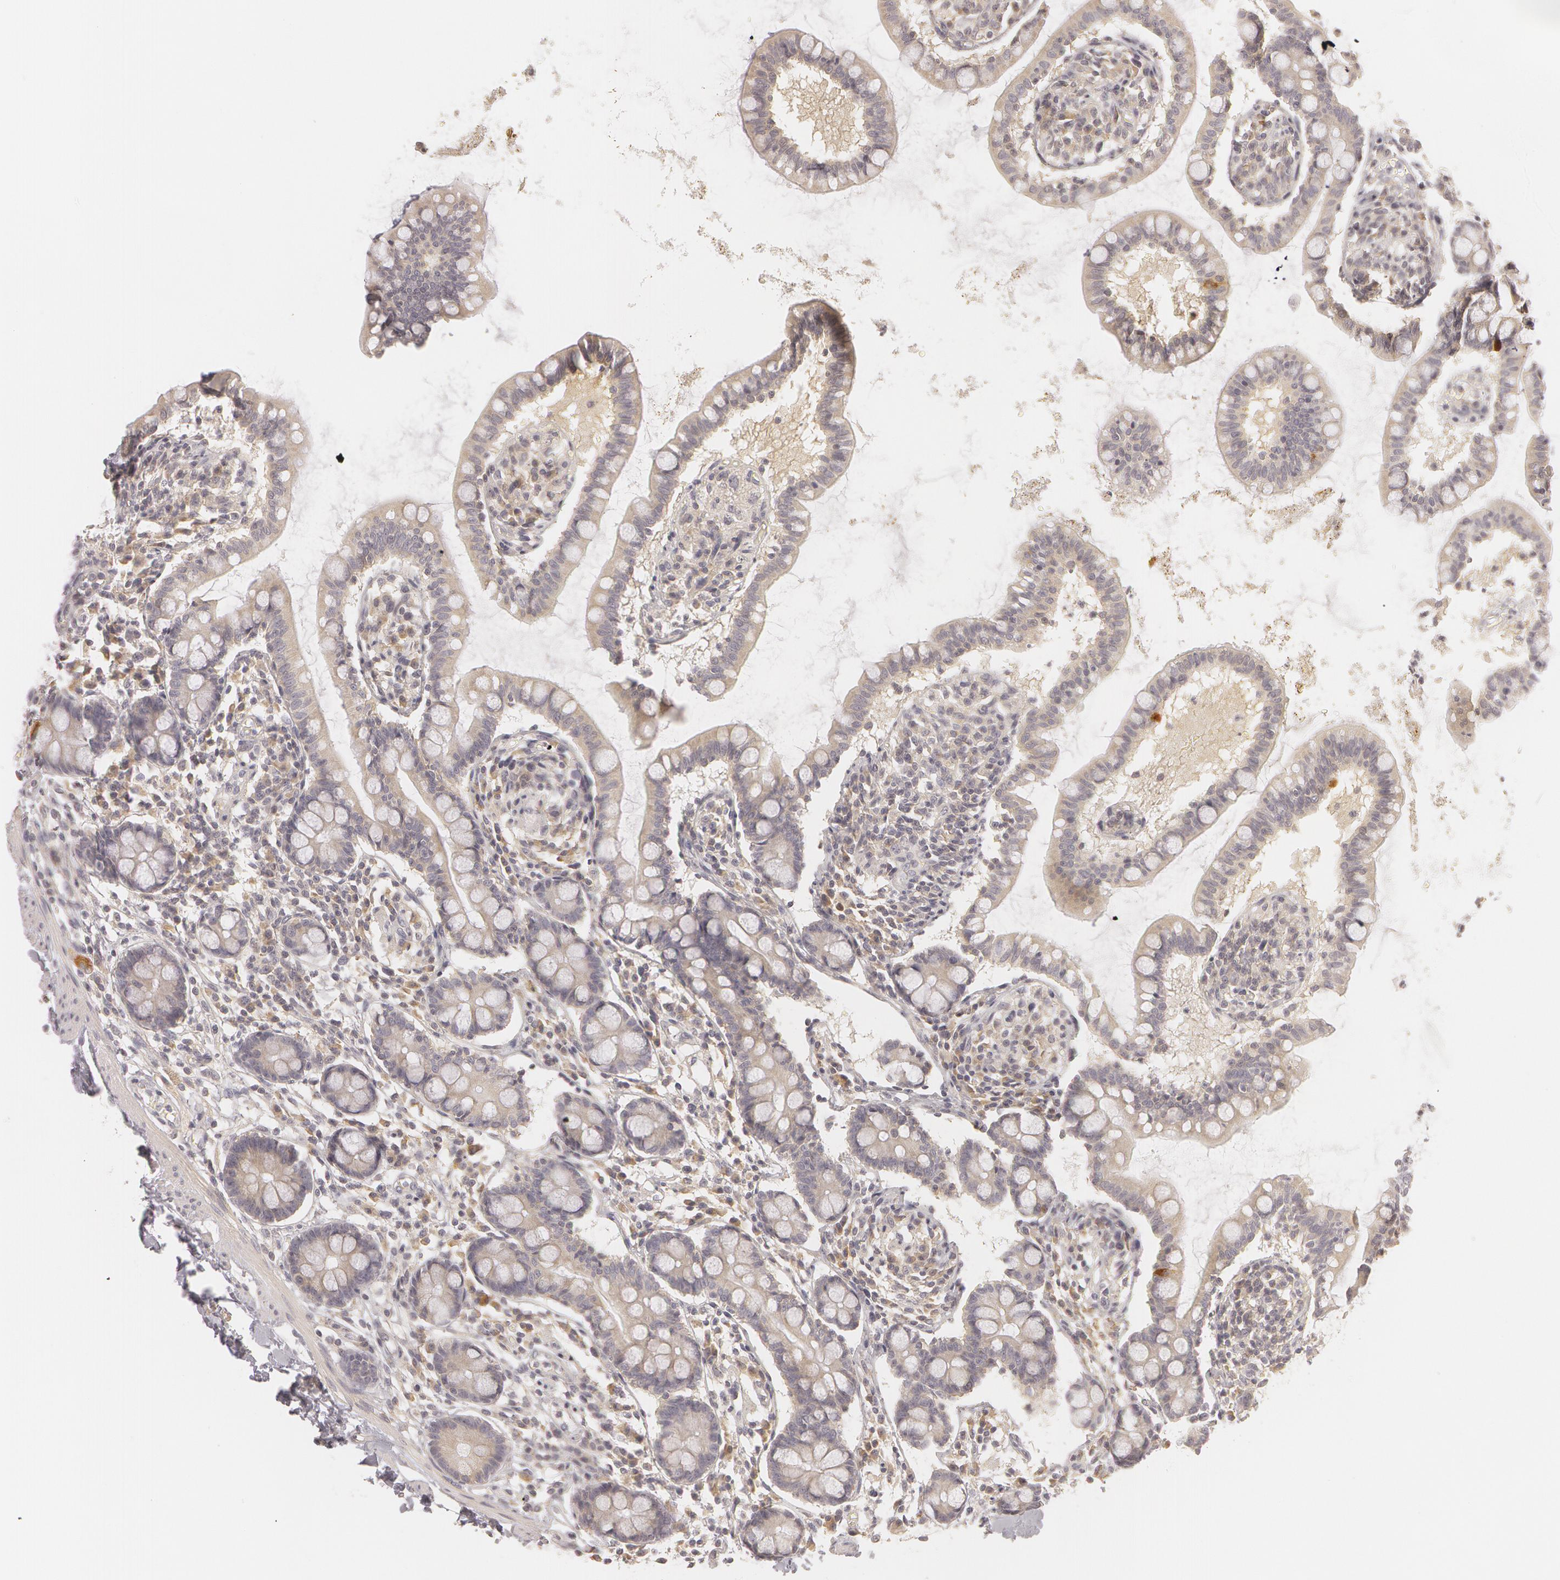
{"staining": {"intensity": "weak", "quantity": "25%-75%", "location": "cytoplasmic/membranous"}, "tissue": "small intestine", "cell_type": "Glandular cells", "image_type": "normal", "snomed": [{"axis": "morphology", "description": "Normal tissue, NOS"}, {"axis": "topography", "description": "Small intestine"}], "caption": "Immunohistochemistry (IHC) (DAB) staining of benign human small intestine shows weak cytoplasmic/membranous protein expression in about 25%-75% of glandular cells. The protein of interest is shown in brown color, while the nuclei are stained blue.", "gene": "RALGAPA1", "patient": {"sex": "female", "age": 61}}